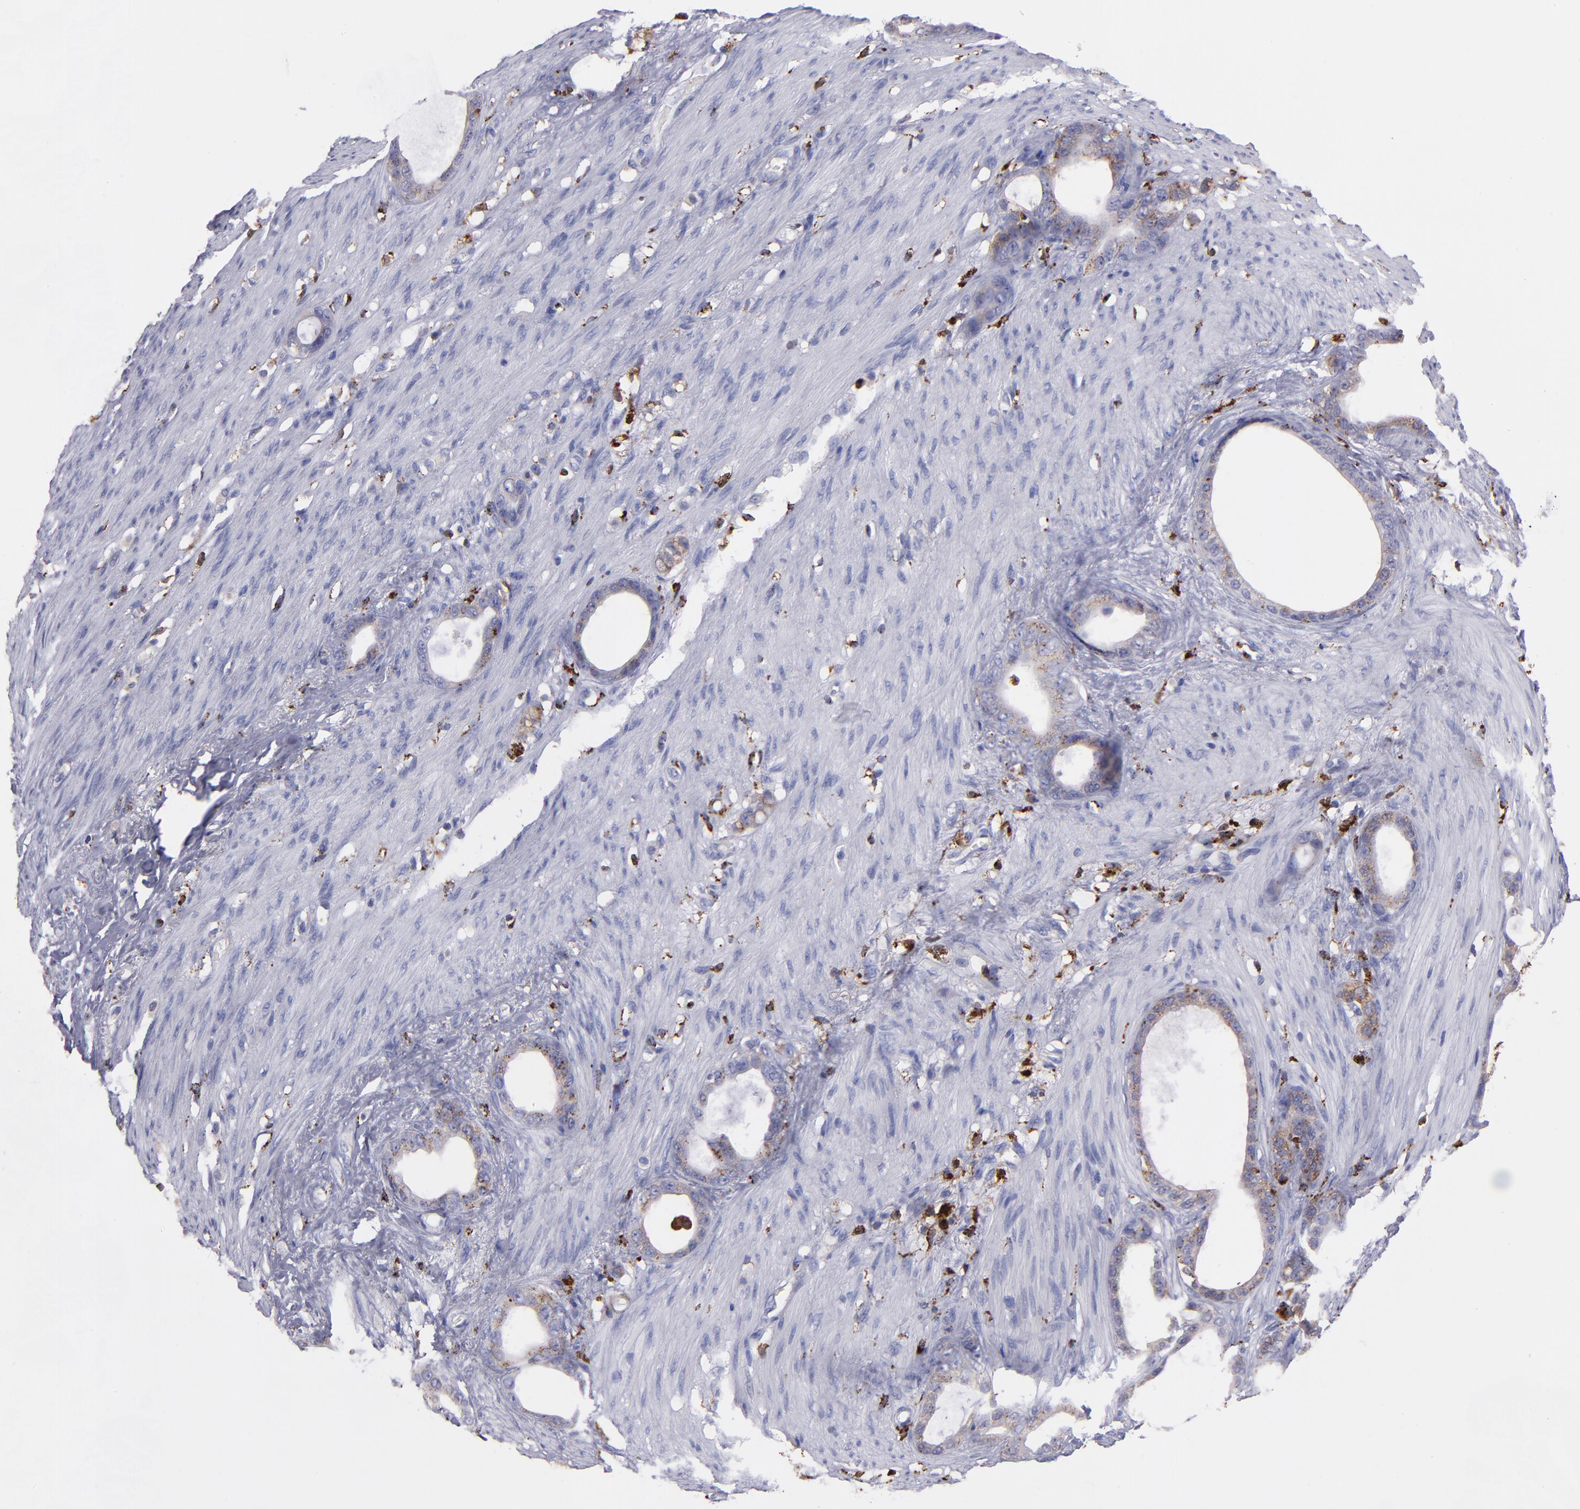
{"staining": {"intensity": "moderate", "quantity": "25%-75%", "location": "cytoplasmic/membranous"}, "tissue": "stomach cancer", "cell_type": "Tumor cells", "image_type": "cancer", "snomed": [{"axis": "morphology", "description": "Adenocarcinoma, NOS"}, {"axis": "topography", "description": "Stomach"}], "caption": "Tumor cells demonstrate medium levels of moderate cytoplasmic/membranous expression in approximately 25%-75% of cells in stomach cancer (adenocarcinoma).", "gene": "CTSS", "patient": {"sex": "female", "age": 75}}